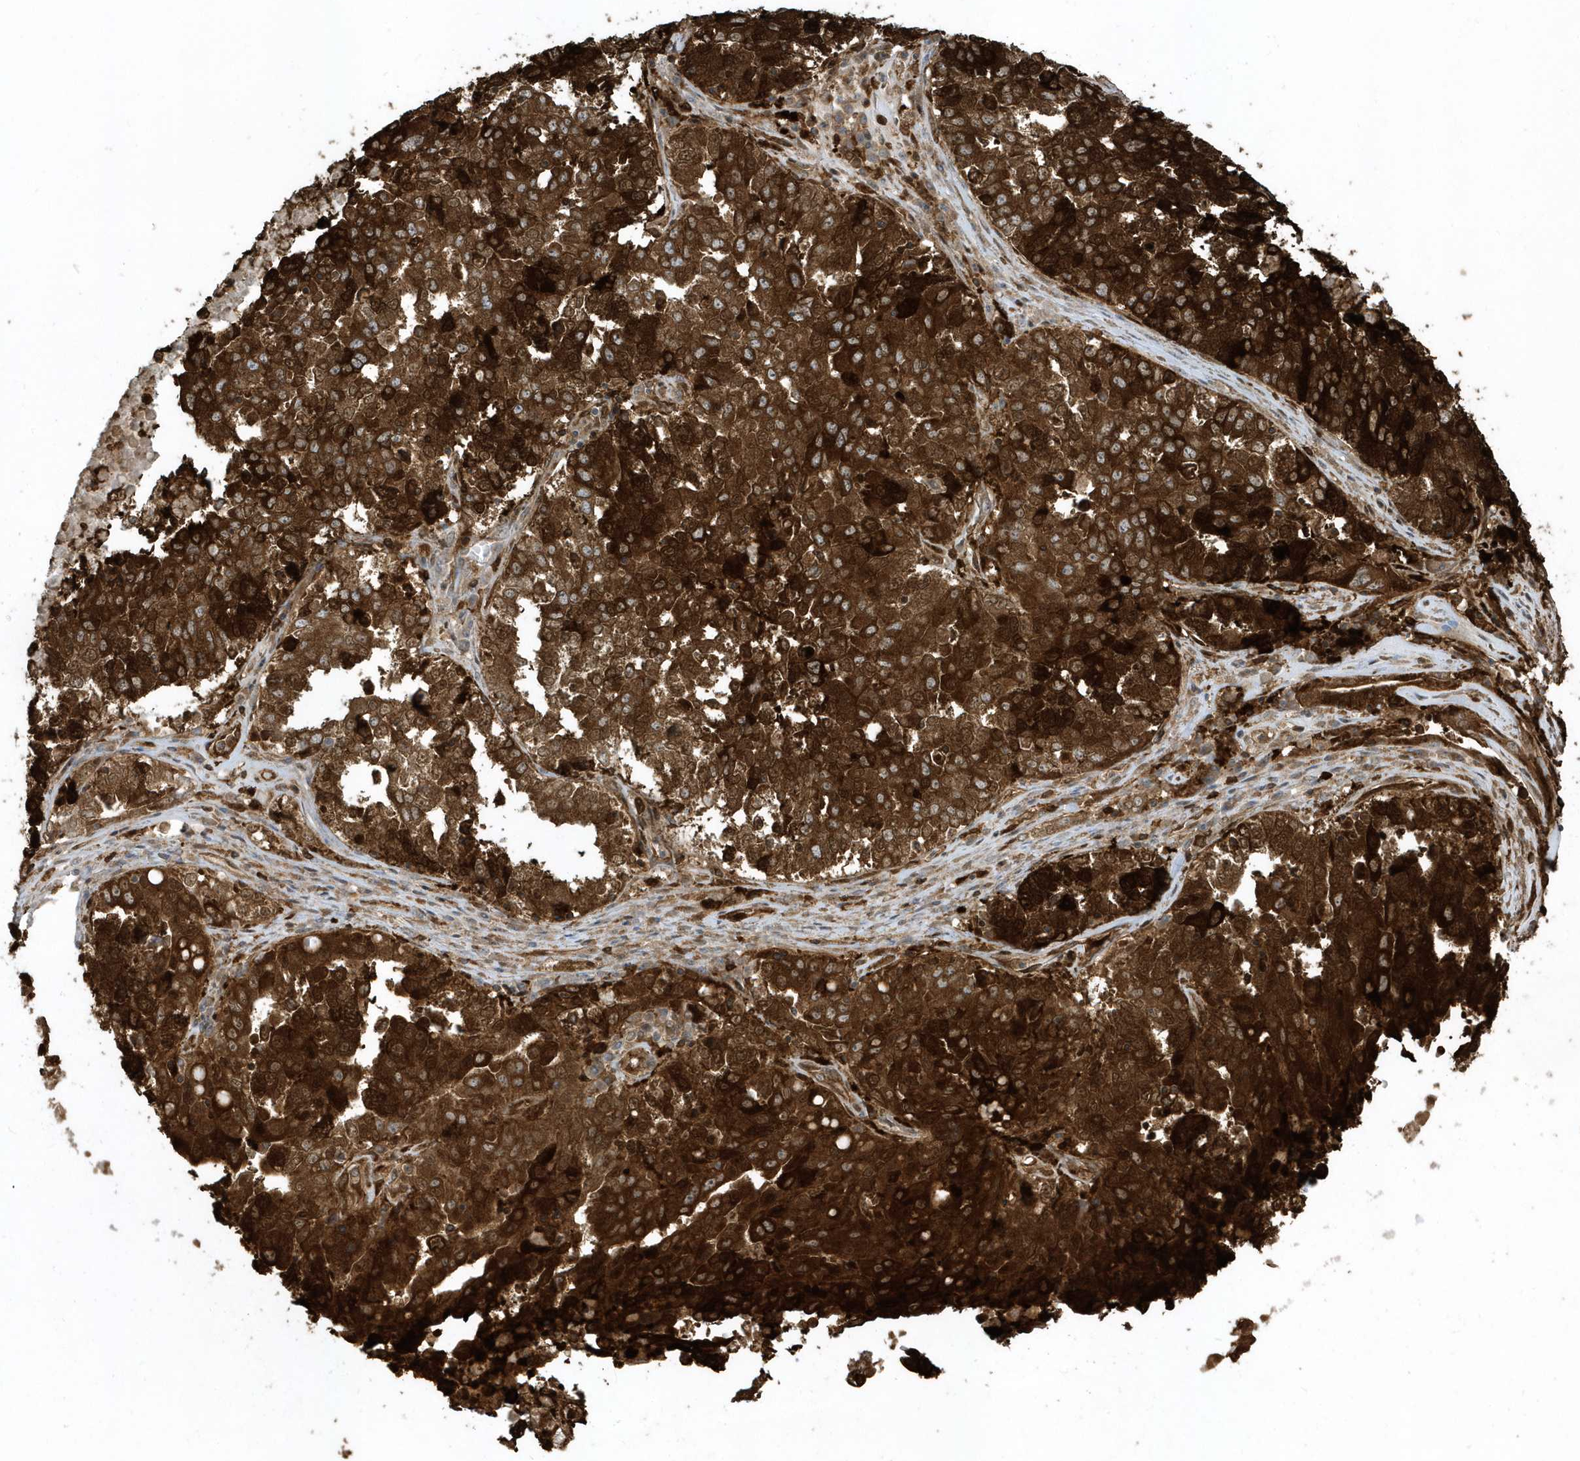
{"staining": {"intensity": "strong", "quantity": ">75%", "location": "cytoplasmic/membranous"}, "tissue": "ovarian cancer", "cell_type": "Tumor cells", "image_type": "cancer", "snomed": [{"axis": "morphology", "description": "Carcinoma, endometroid"}, {"axis": "topography", "description": "Ovary"}], "caption": "Protein staining of endometroid carcinoma (ovarian) tissue shows strong cytoplasmic/membranous staining in approximately >75% of tumor cells. Ihc stains the protein of interest in brown and the nuclei are stained blue.", "gene": "CLCN6", "patient": {"sex": "female", "age": 62}}